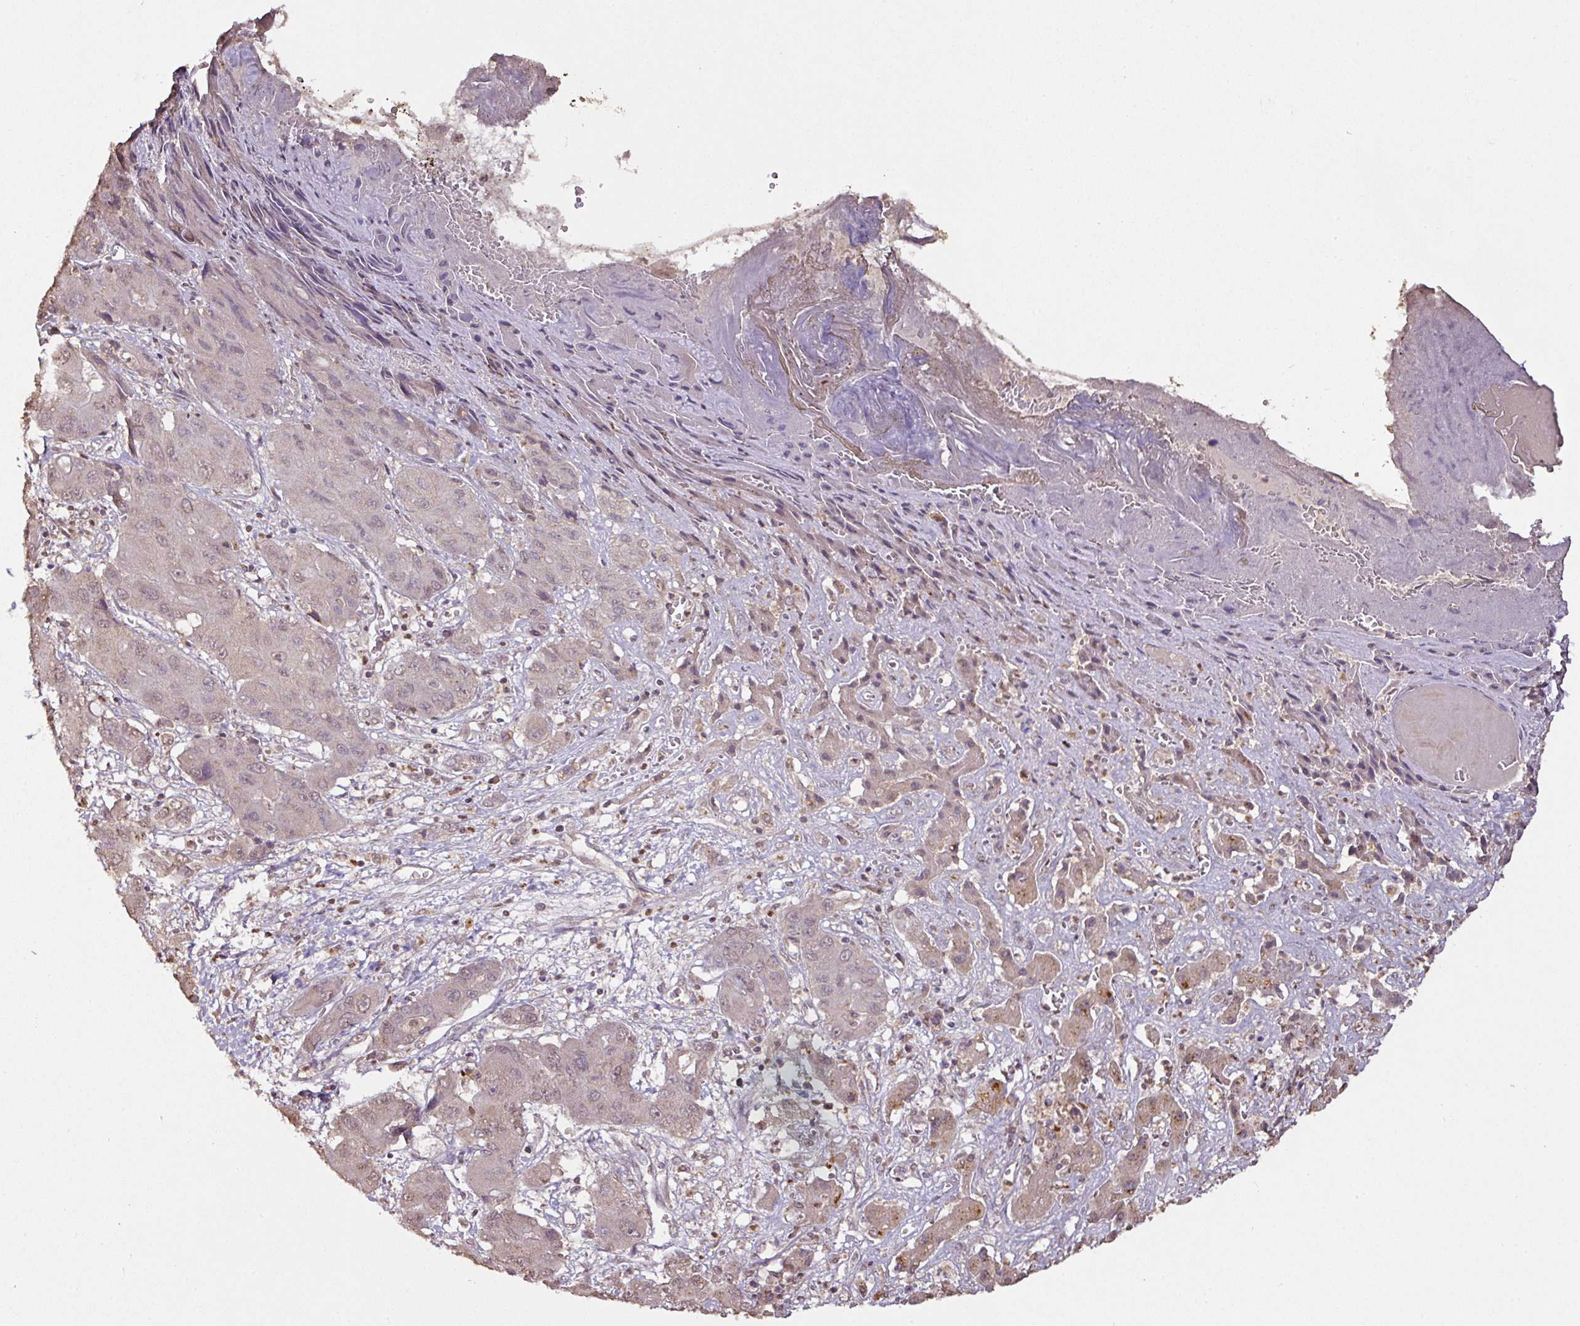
{"staining": {"intensity": "weak", "quantity": "25%-75%", "location": "nuclear"}, "tissue": "liver cancer", "cell_type": "Tumor cells", "image_type": "cancer", "snomed": [{"axis": "morphology", "description": "Cholangiocarcinoma"}, {"axis": "topography", "description": "Liver"}], "caption": "The micrograph shows immunohistochemical staining of liver cholangiocarcinoma. There is weak nuclear expression is present in approximately 25%-75% of tumor cells.", "gene": "RPL38", "patient": {"sex": "male", "age": 67}}